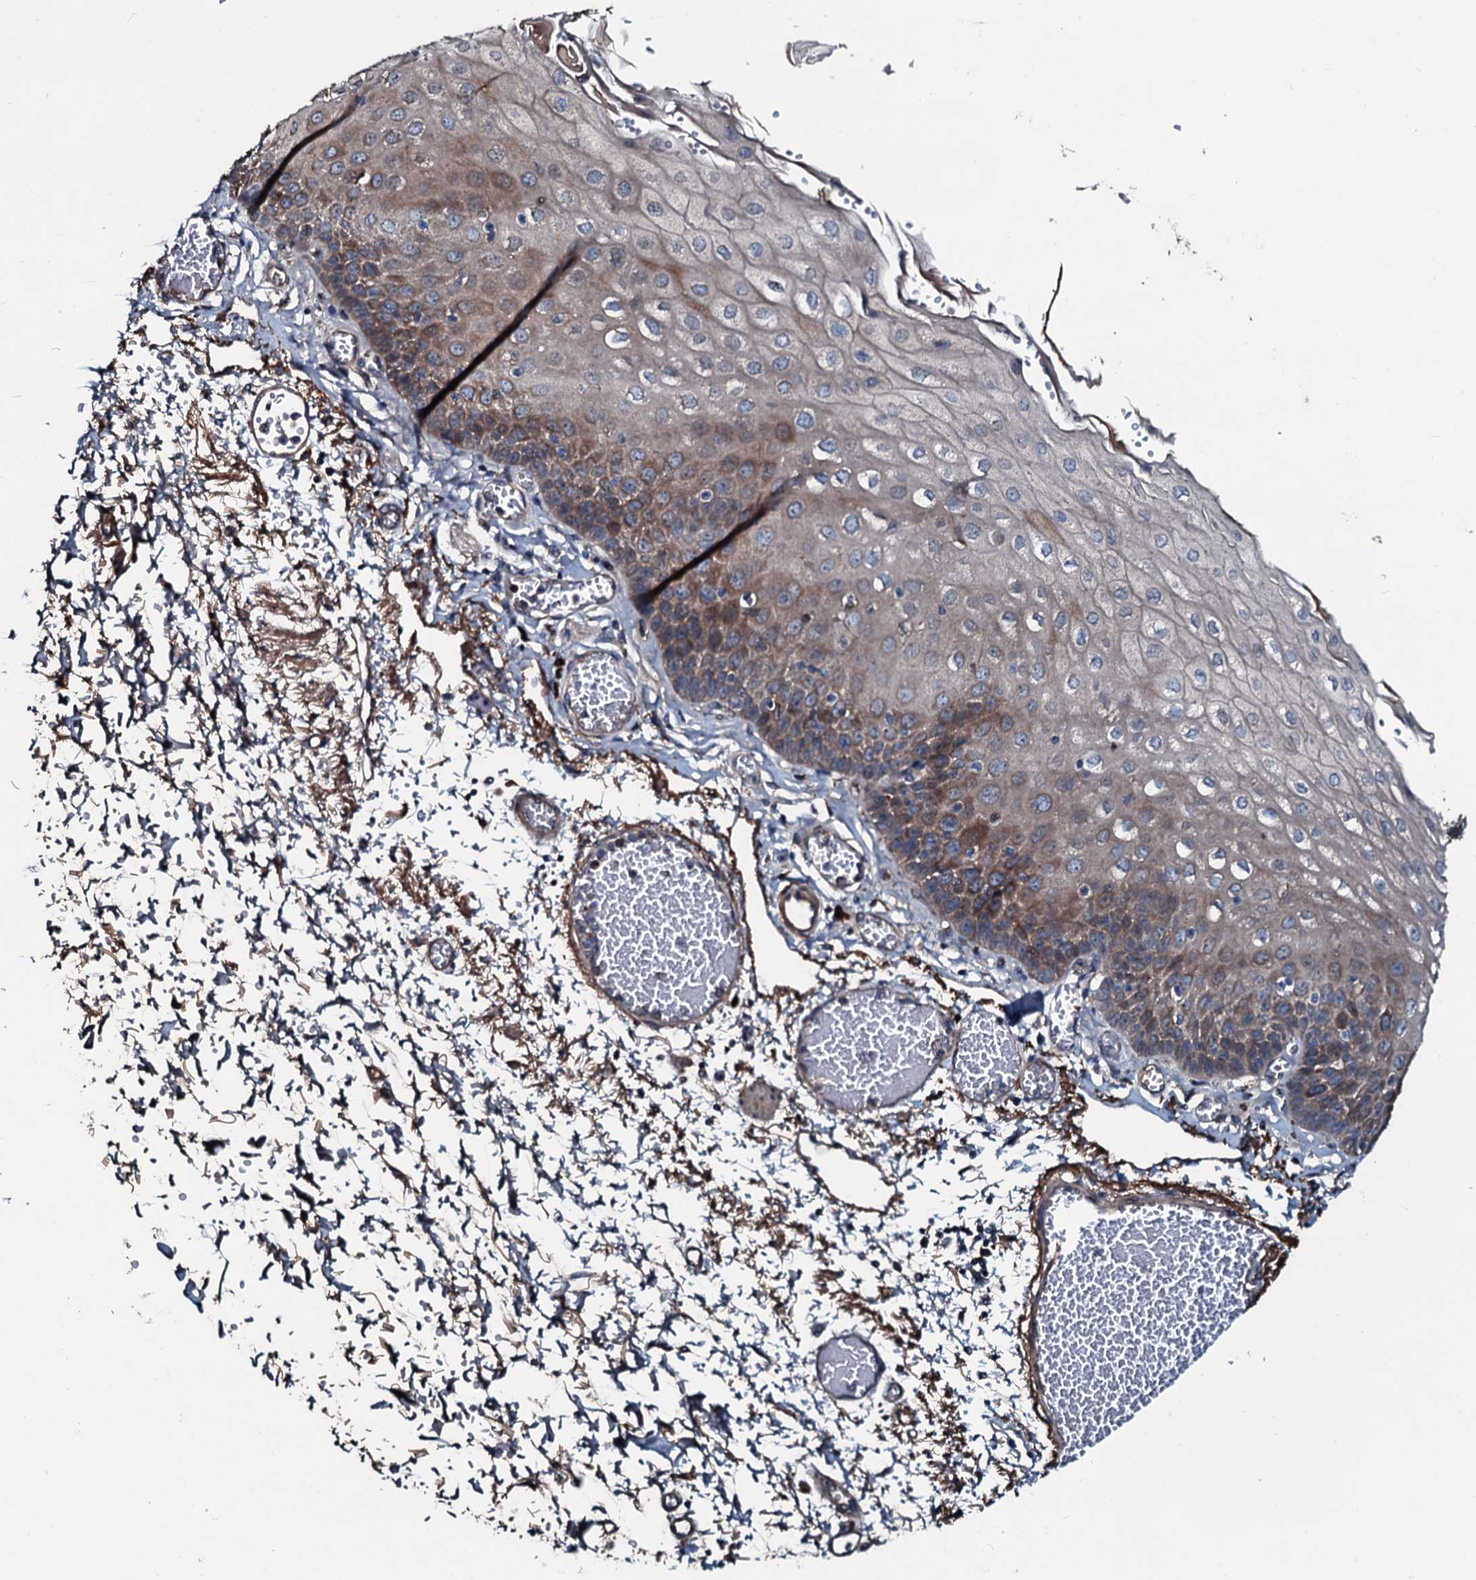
{"staining": {"intensity": "moderate", "quantity": "25%-75%", "location": "cytoplasmic/membranous"}, "tissue": "esophagus", "cell_type": "Squamous epithelial cells", "image_type": "normal", "snomed": [{"axis": "morphology", "description": "Normal tissue, NOS"}, {"axis": "topography", "description": "Esophagus"}], "caption": "This photomicrograph exhibits normal esophagus stained with immunohistochemistry (IHC) to label a protein in brown. The cytoplasmic/membranous of squamous epithelial cells show moderate positivity for the protein. Nuclei are counter-stained blue.", "gene": "AARS1", "patient": {"sex": "male", "age": 81}}